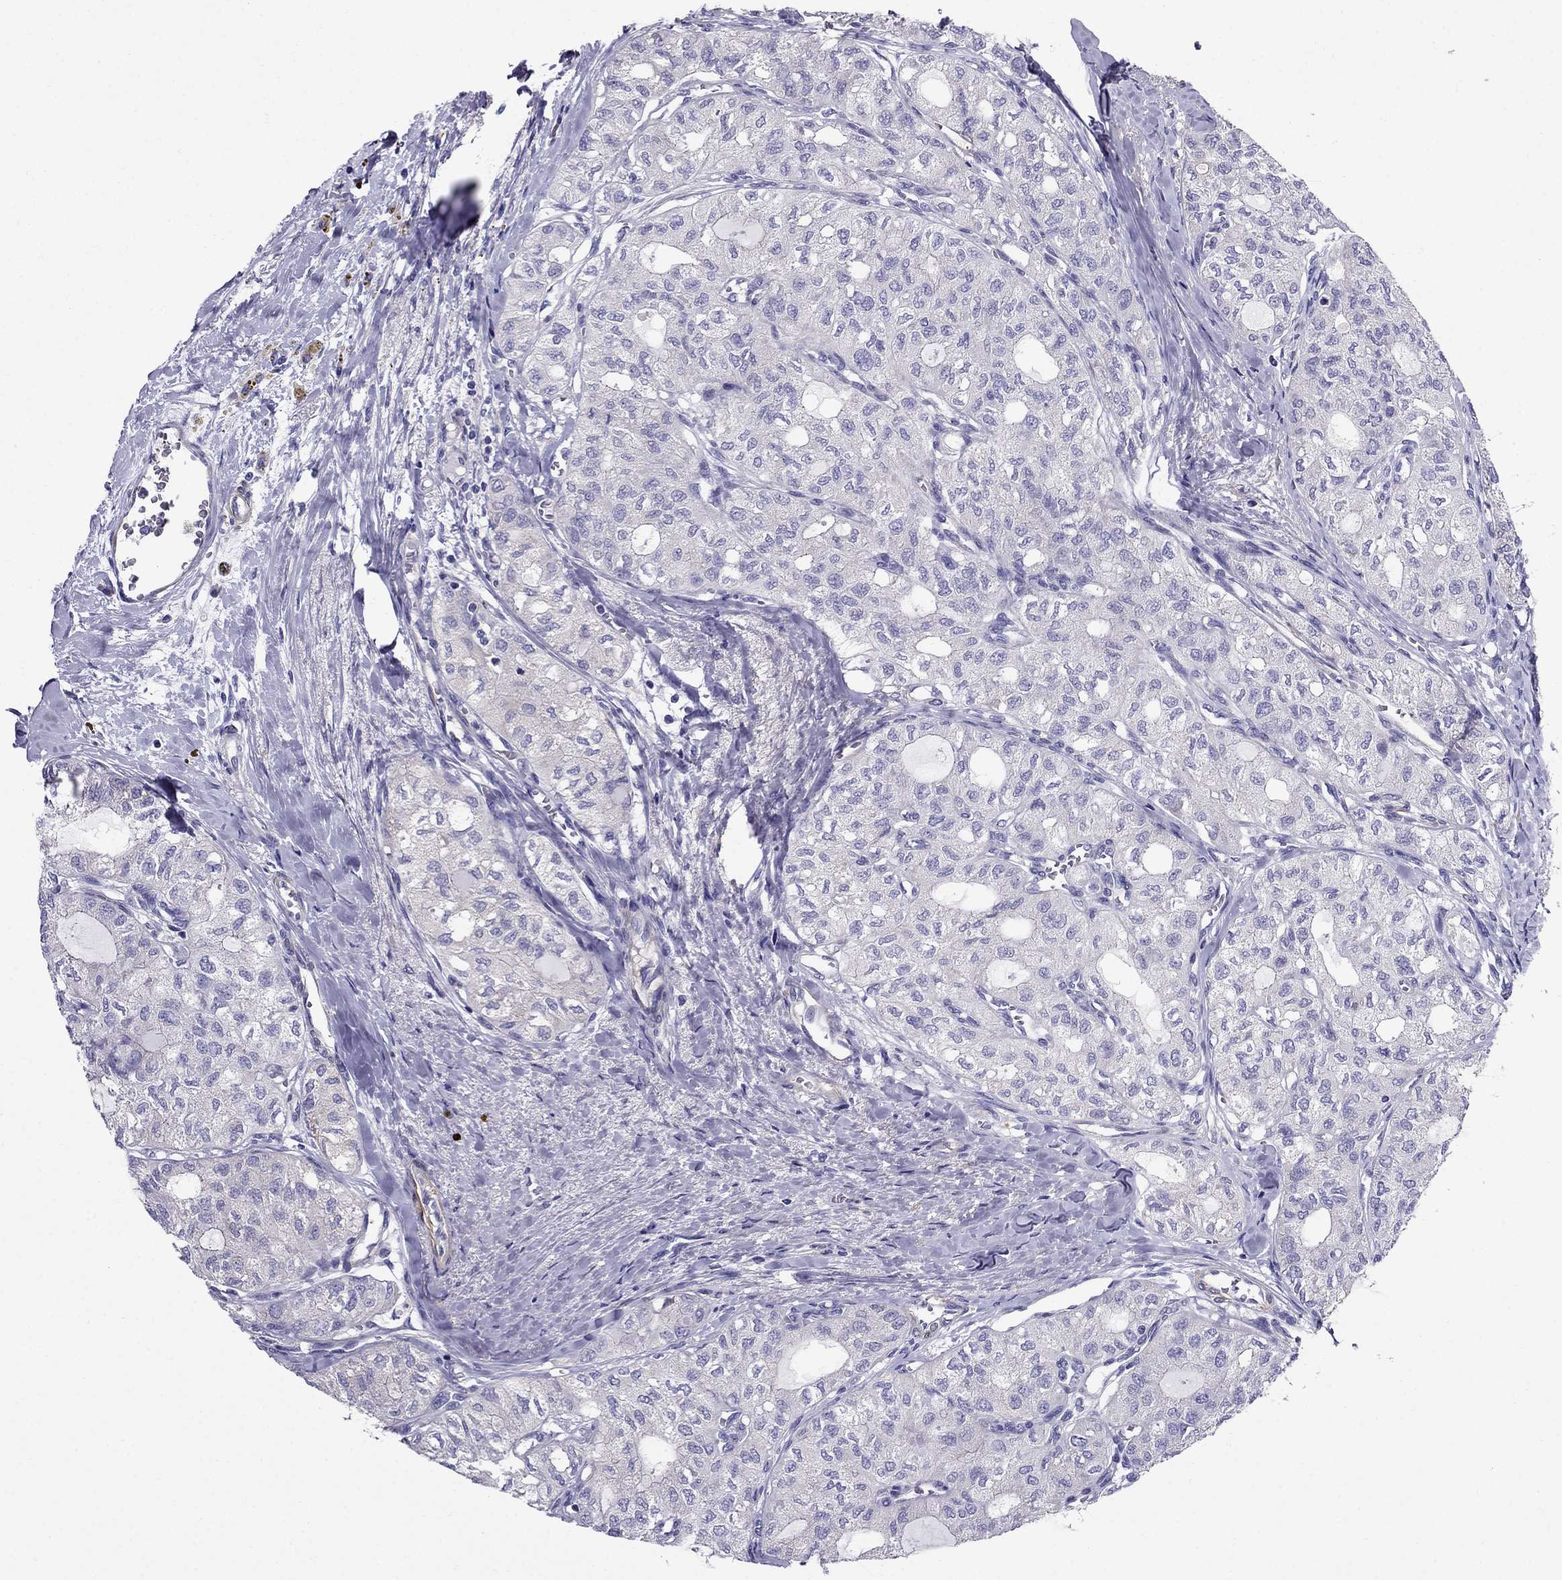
{"staining": {"intensity": "negative", "quantity": "none", "location": "none"}, "tissue": "thyroid cancer", "cell_type": "Tumor cells", "image_type": "cancer", "snomed": [{"axis": "morphology", "description": "Follicular adenoma carcinoma, NOS"}, {"axis": "topography", "description": "Thyroid gland"}], "caption": "Immunohistochemical staining of human thyroid follicular adenoma carcinoma reveals no significant expression in tumor cells.", "gene": "GPR50", "patient": {"sex": "male", "age": 75}}